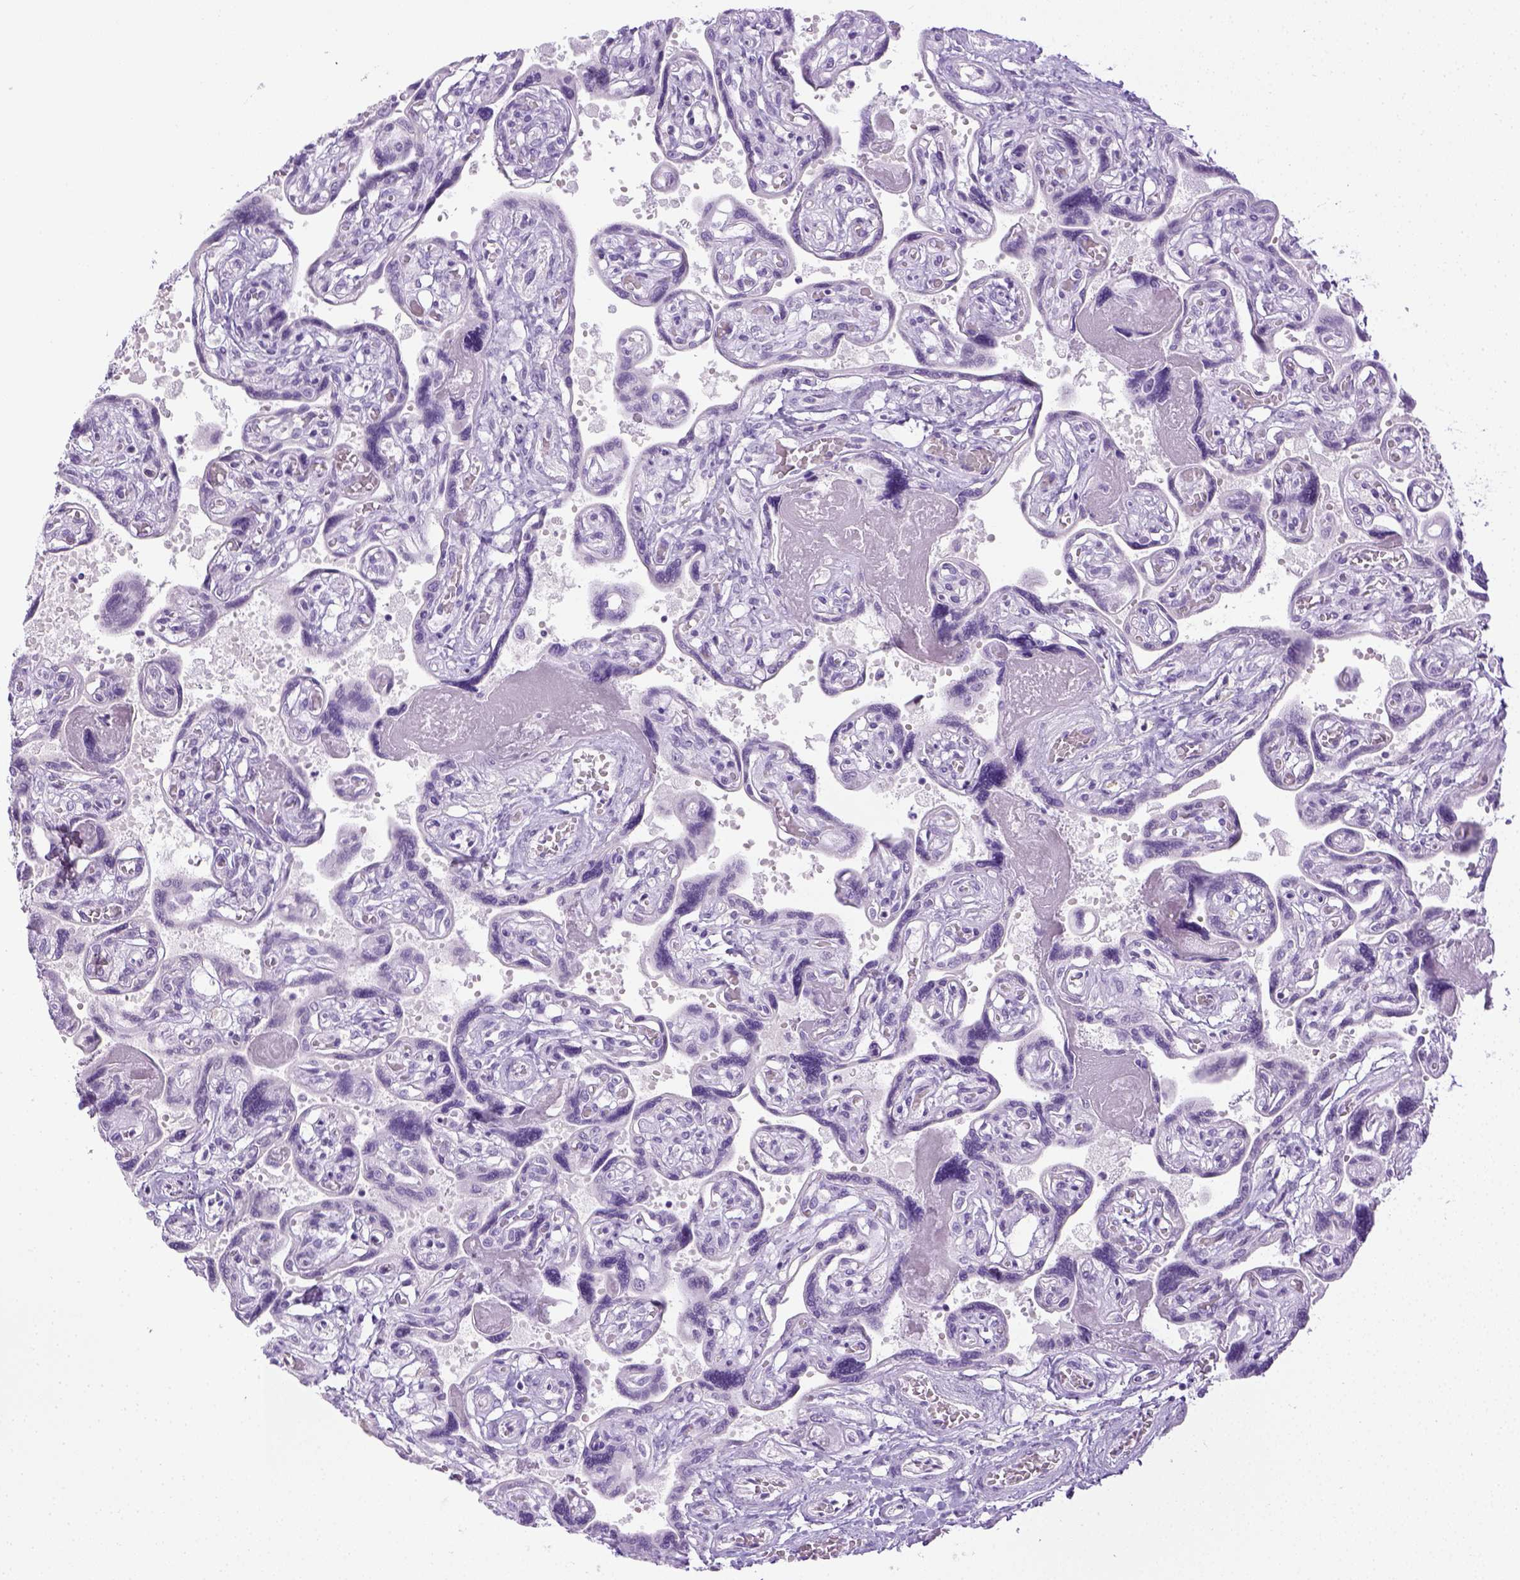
{"staining": {"intensity": "negative", "quantity": "none", "location": "none"}, "tissue": "placenta", "cell_type": "Decidual cells", "image_type": "normal", "snomed": [{"axis": "morphology", "description": "Normal tissue, NOS"}, {"axis": "topography", "description": "Placenta"}], "caption": "Decidual cells are negative for brown protein staining in benign placenta. (DAB immunohistochemistry (IHC) visualized using brightfield microscopy, high magnification).", "gene": "LGSN", "patient": {"sex": "female", "age": 32}}